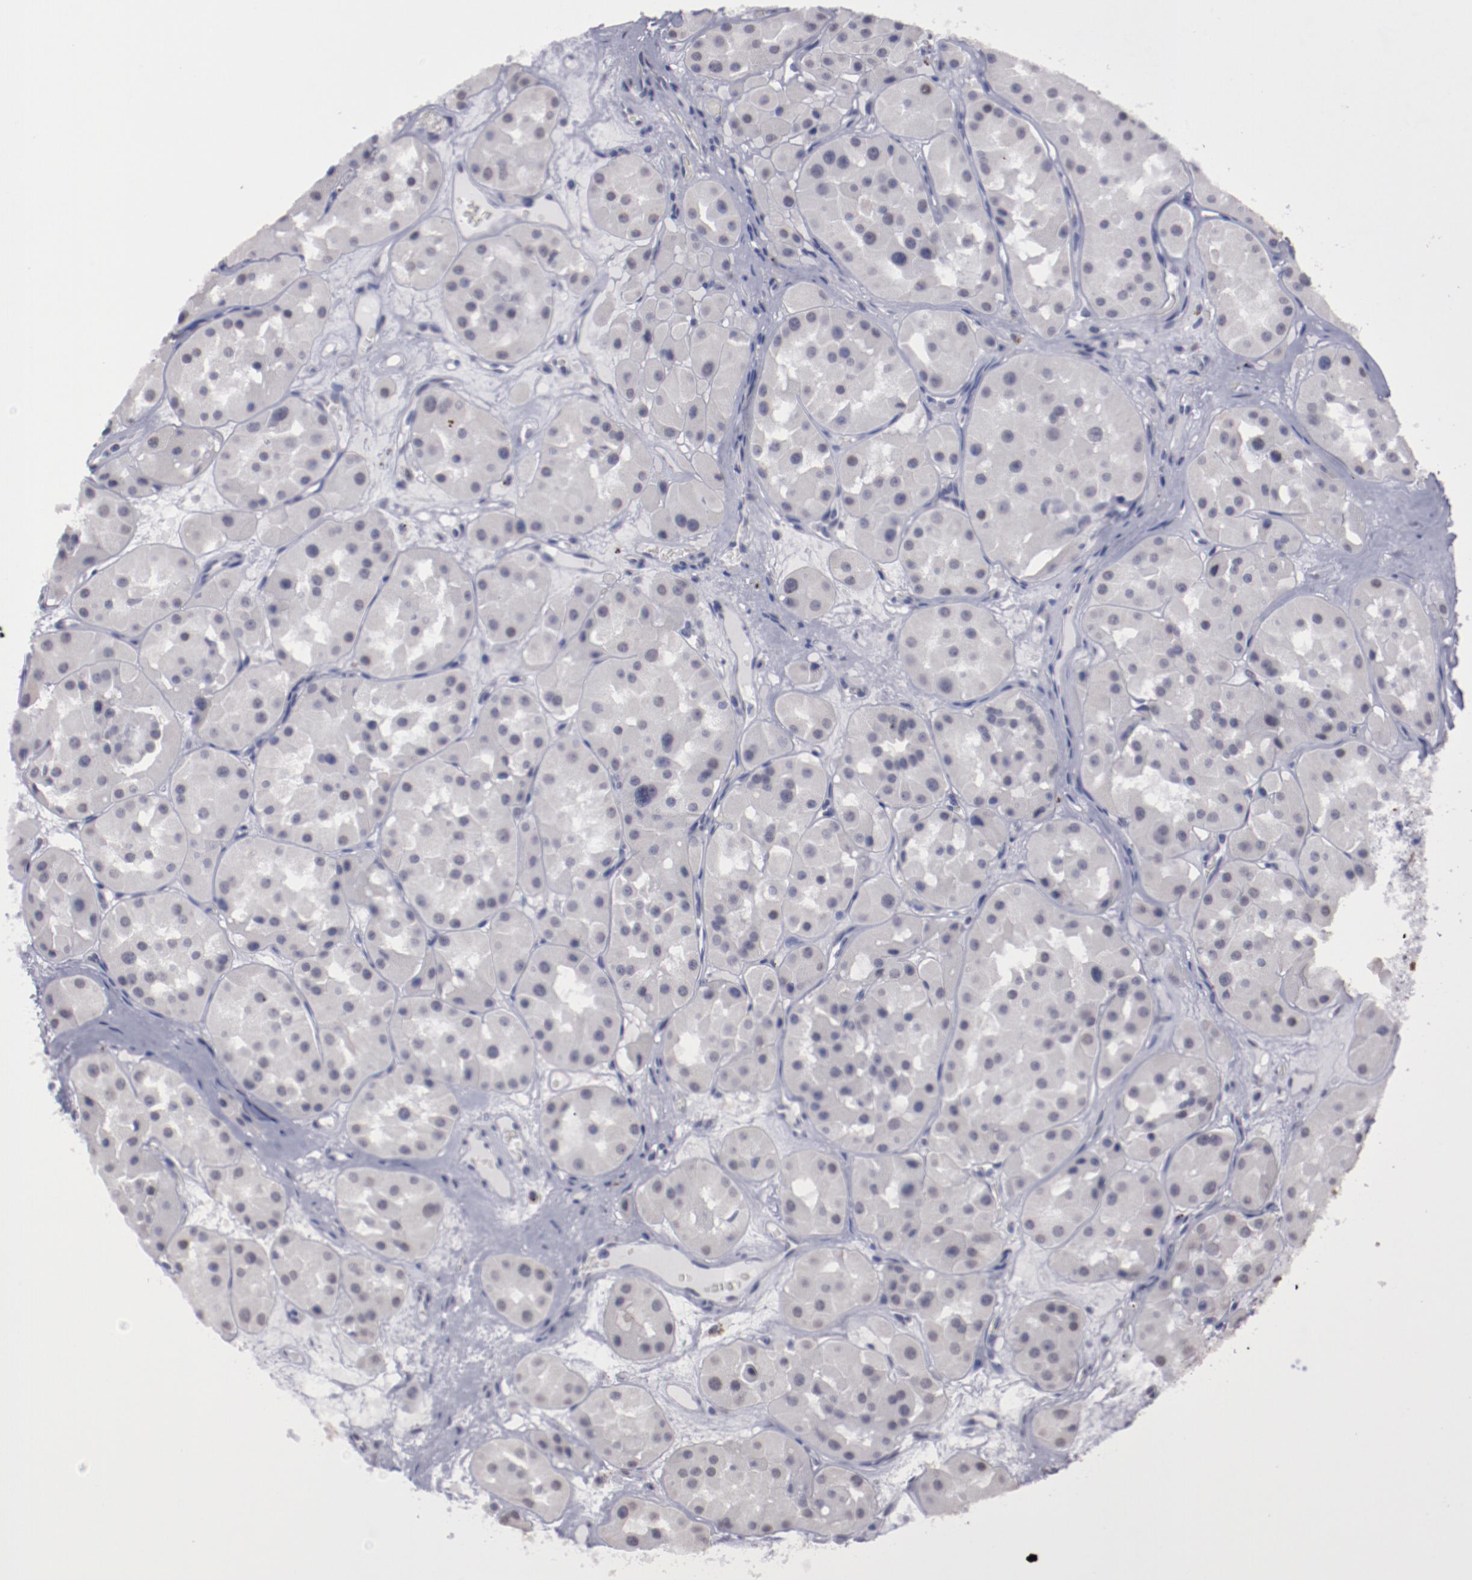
{"staining": {"intensity": "negative", "quantity": "none", "location": "none"}, "tissue": "renal cancer", "cell_type": "Tumor cells", "image_type": "cancer", "snomed": [{"axis": "morphology", "description": "Adenocarcinoma, uncertain malignant potential"}, {"axis": "topography", "description": "Kidney"}], "caption": "Immunohistochemistry (IHC) of human adenocarcinoma,  uncertain malignant potential (renal) exhibits no positivity in tumor cells.", "gene": "IRF4", "patient": {"sex": "male", "age": 63}}